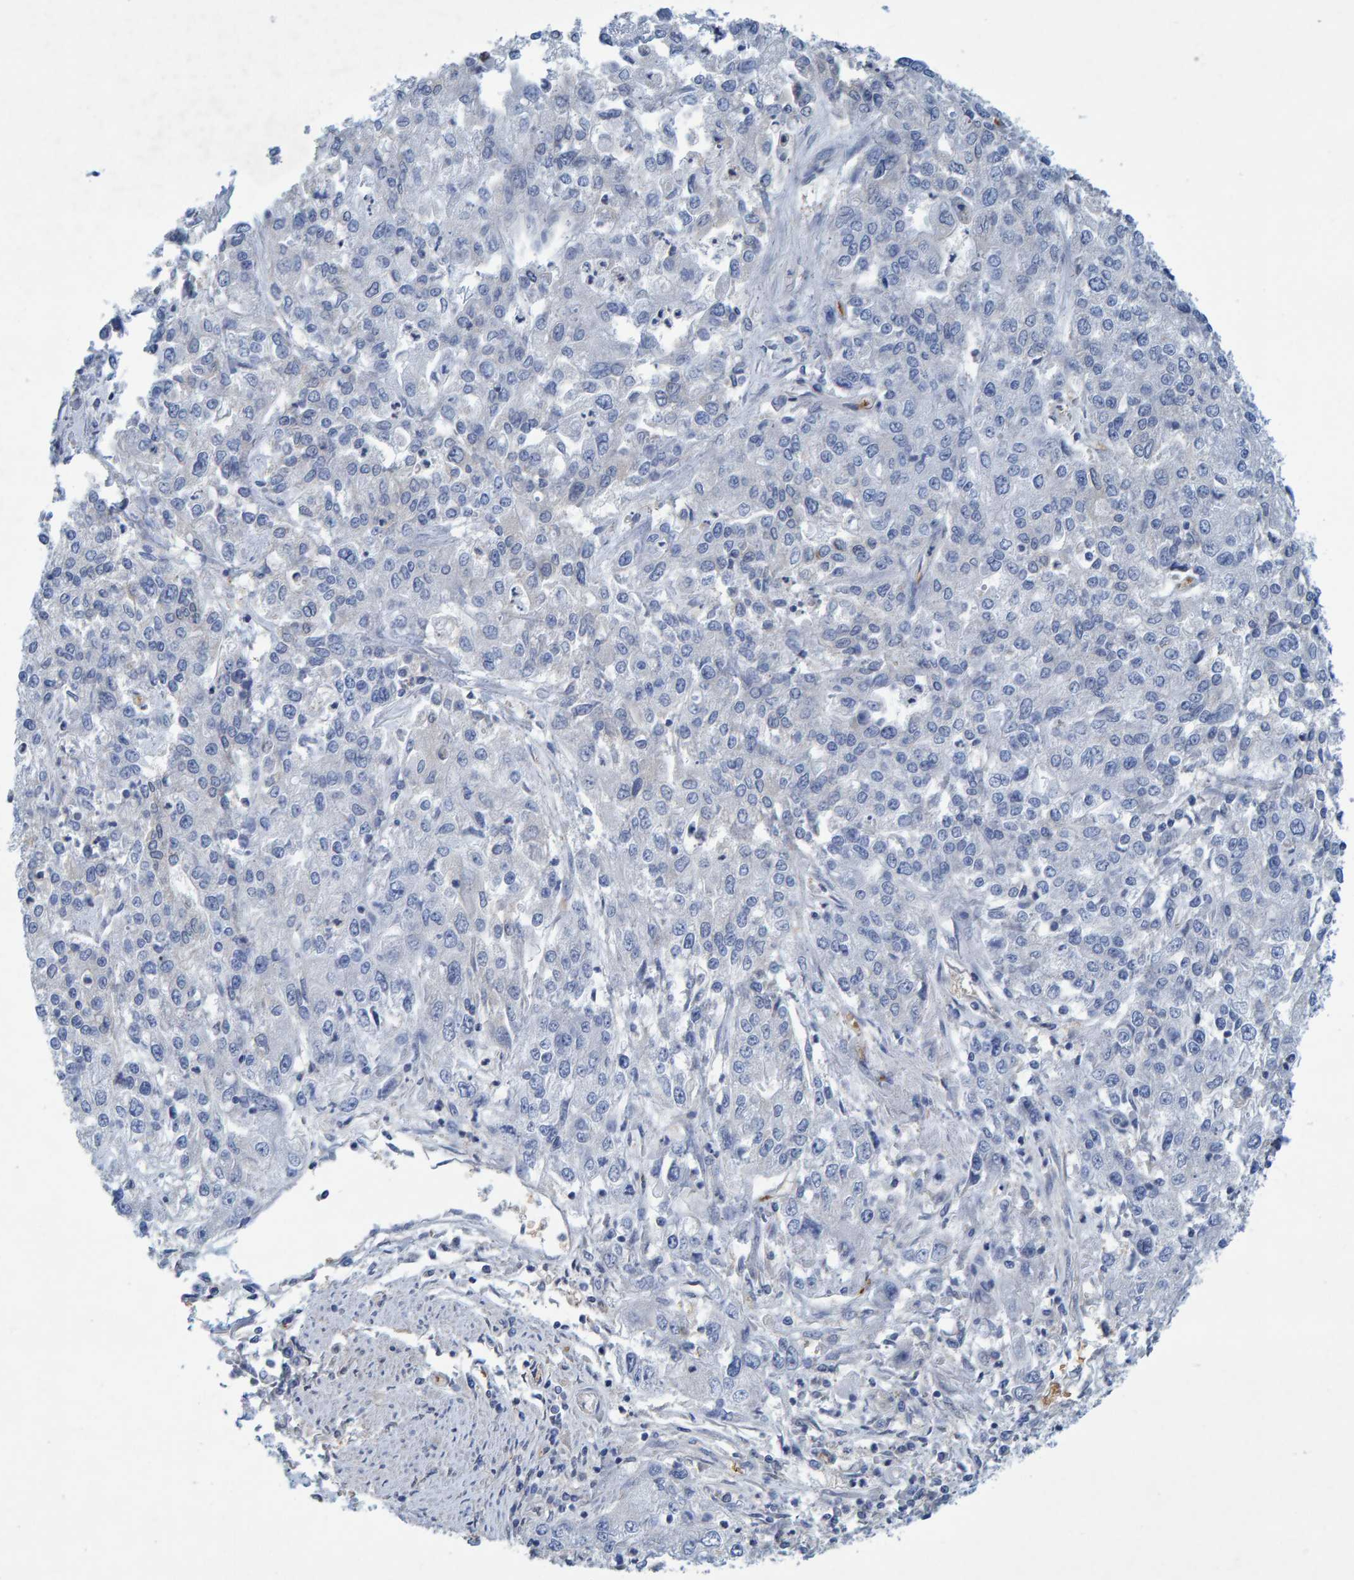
{"staining": {"intensity": "negative", "quantity": "none", "location": "none"}, "tissue": "endometrial cancer", "cell_type": "Tumor cells", "image_type": "cancer", "snomed": [{"axis": "morphology", "description": "Adenocarcinoma, NOS"}, {"axis": "topography", "description": "Endometrium"}], "caption": "Endometrial adenocarcinoma stained for a protein using IHC displays no positivity tumor cells.", "gene": "ALAD", "patient": {"sex": "female", "age": 49}}